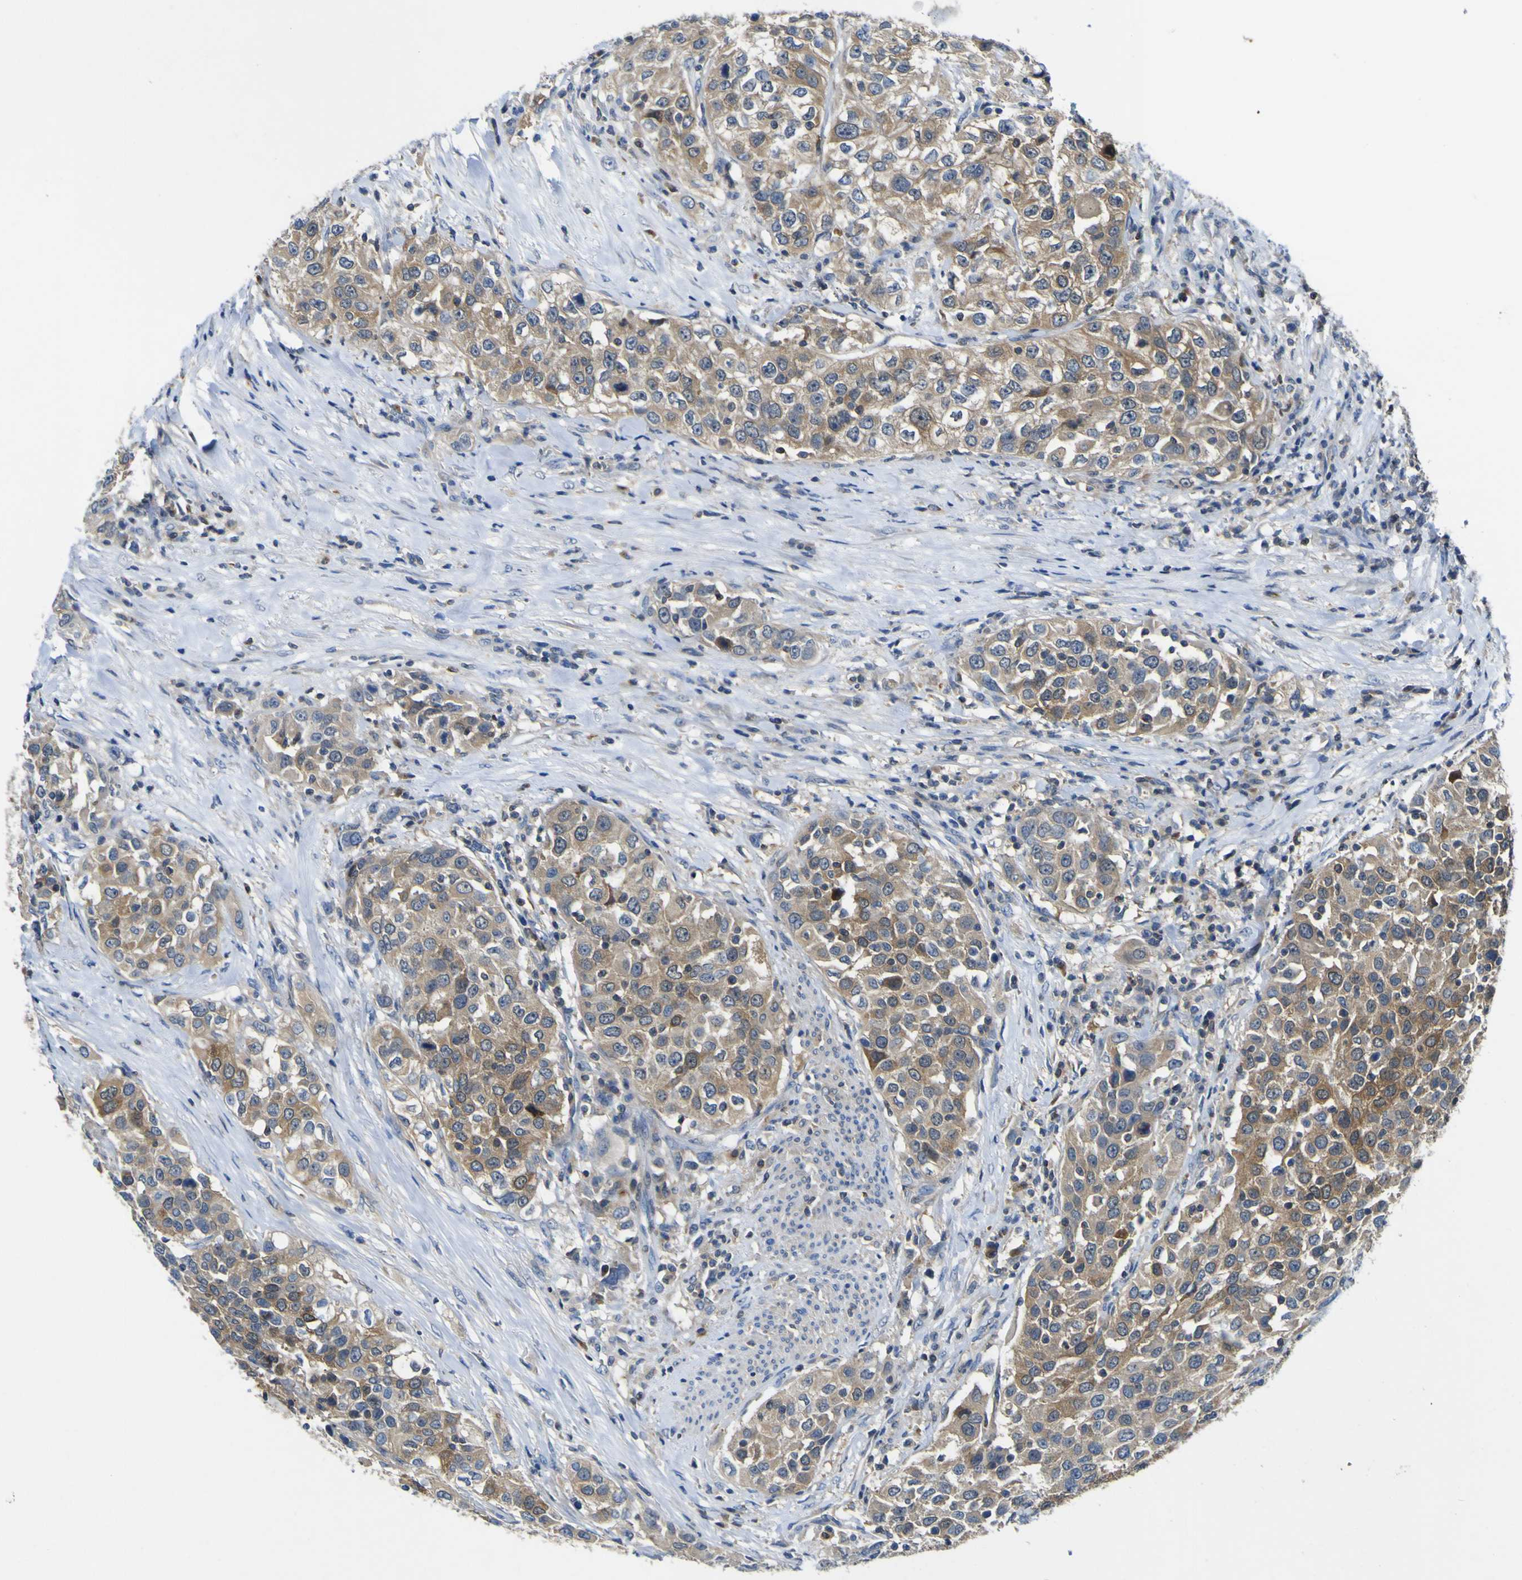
{"staining": {"intensity": "moderate", "quantity": ">75%", "location": "cytoplasmic/membranous"}, "tissue": "urothelial cancer", "cell_type": "Tumor cells", "image_type": "cancer", "snomed": [{"axis": "morphology", "description": "Urothelial carcinoma, High grade"}, {"axis": "topography", "description": "Urinary bladder"}], "caption": "Immunohistochemistry of high-grade urothelial carcinoma exhibits medium levels of moderate cytoplasmic/membranous positivity in about >75% of tumor cells. The protein is shown in brown color, while the nuclei are stained blue.", "gene": "EML2", "patient": {"sex": "female", "age": 80}}